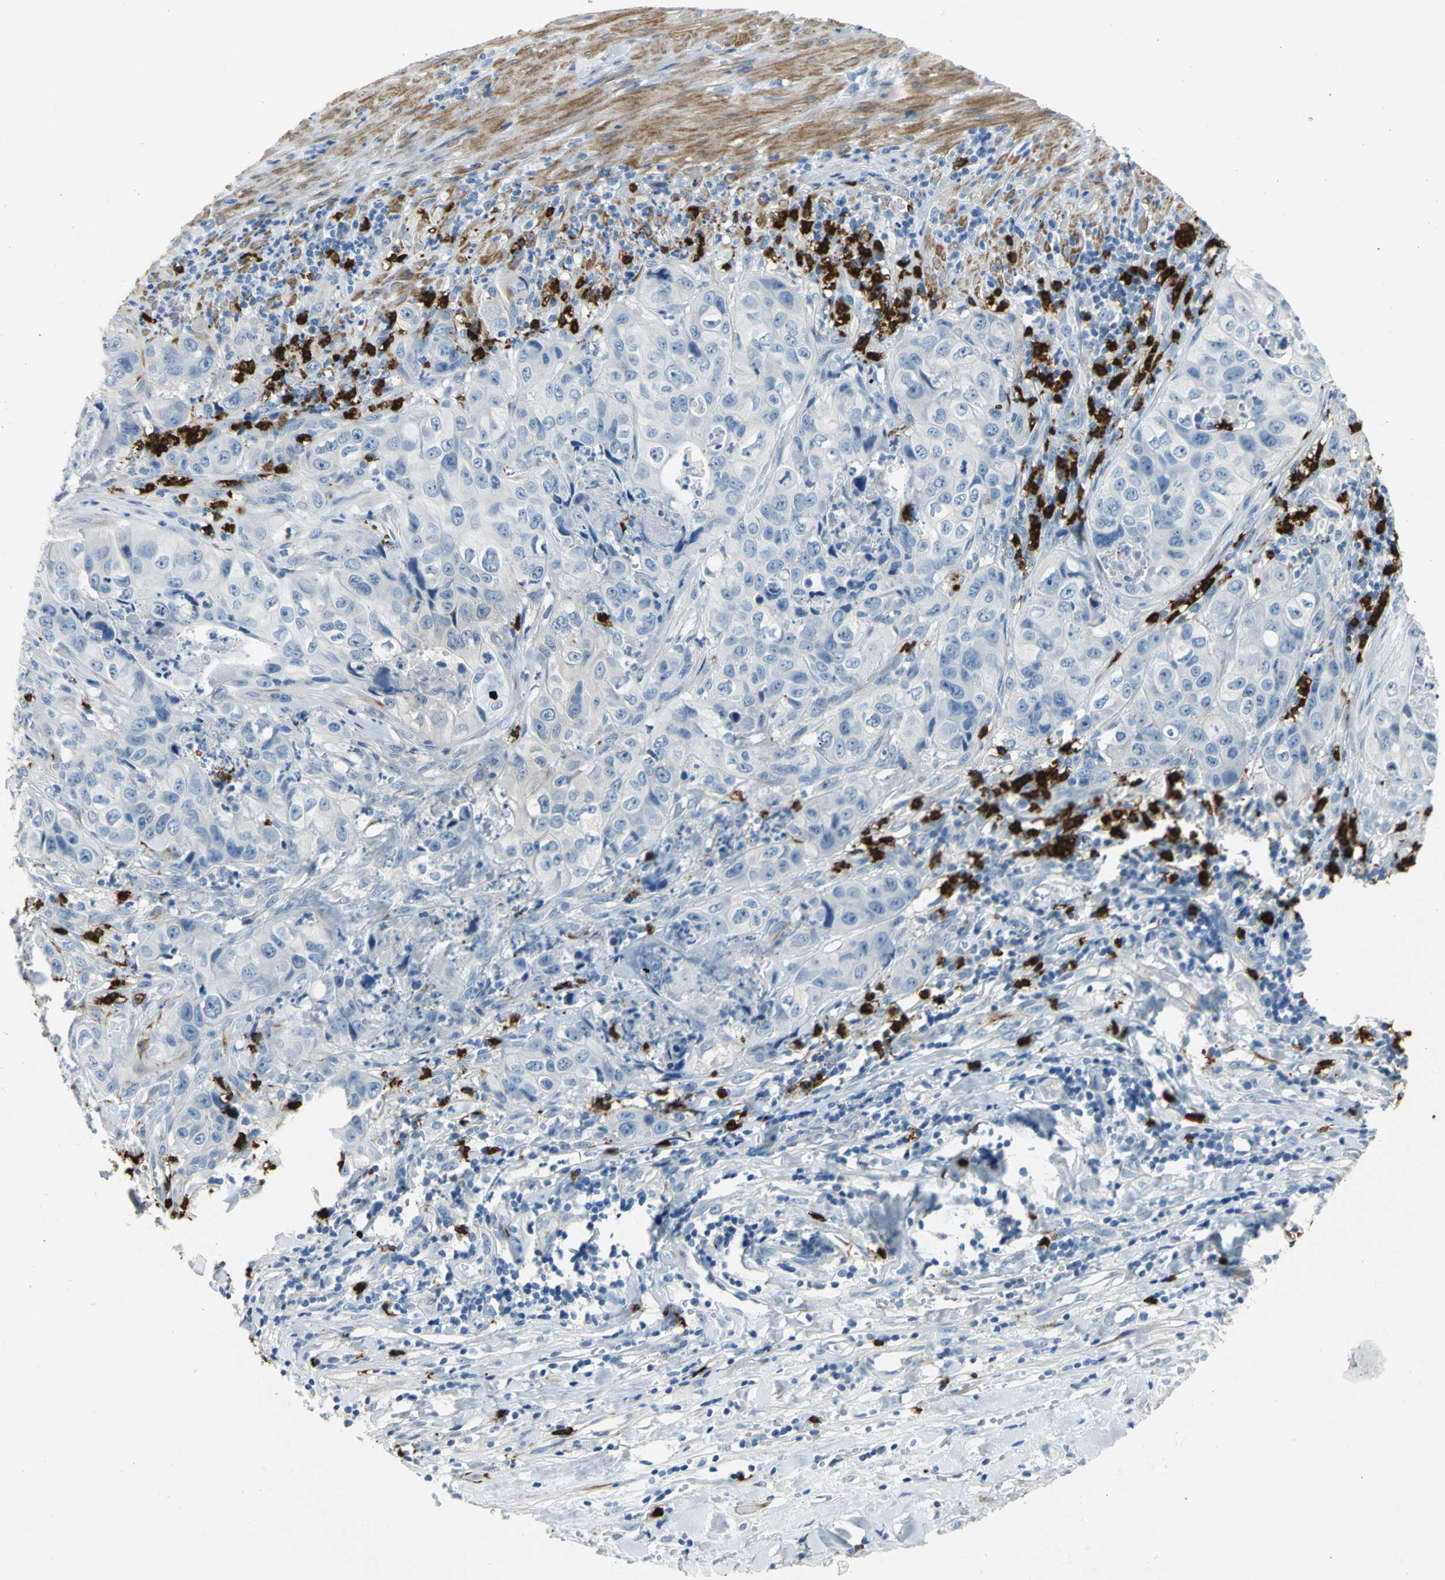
{"staining": {"intensity": "moderate", "quantity": "<25%", "location": "cytoplasmic/membranous"}, "tissue": "liver cancer", "cell_type": "Tumor cells", "image_type": "cancer", "snomed": [{"axis": "morphology", "description": "Cholangiocarcinoma"}, {"axis": "topography", "description": "Liver"}], "caption": "Liver cancer was stained to show a protein in brown. There is low levels of moderate cytoplasmic/membranous staining in about <25% of tumor cells.", "gene": "ALOX15", "patient": {"sex": "female", "age": 61}}